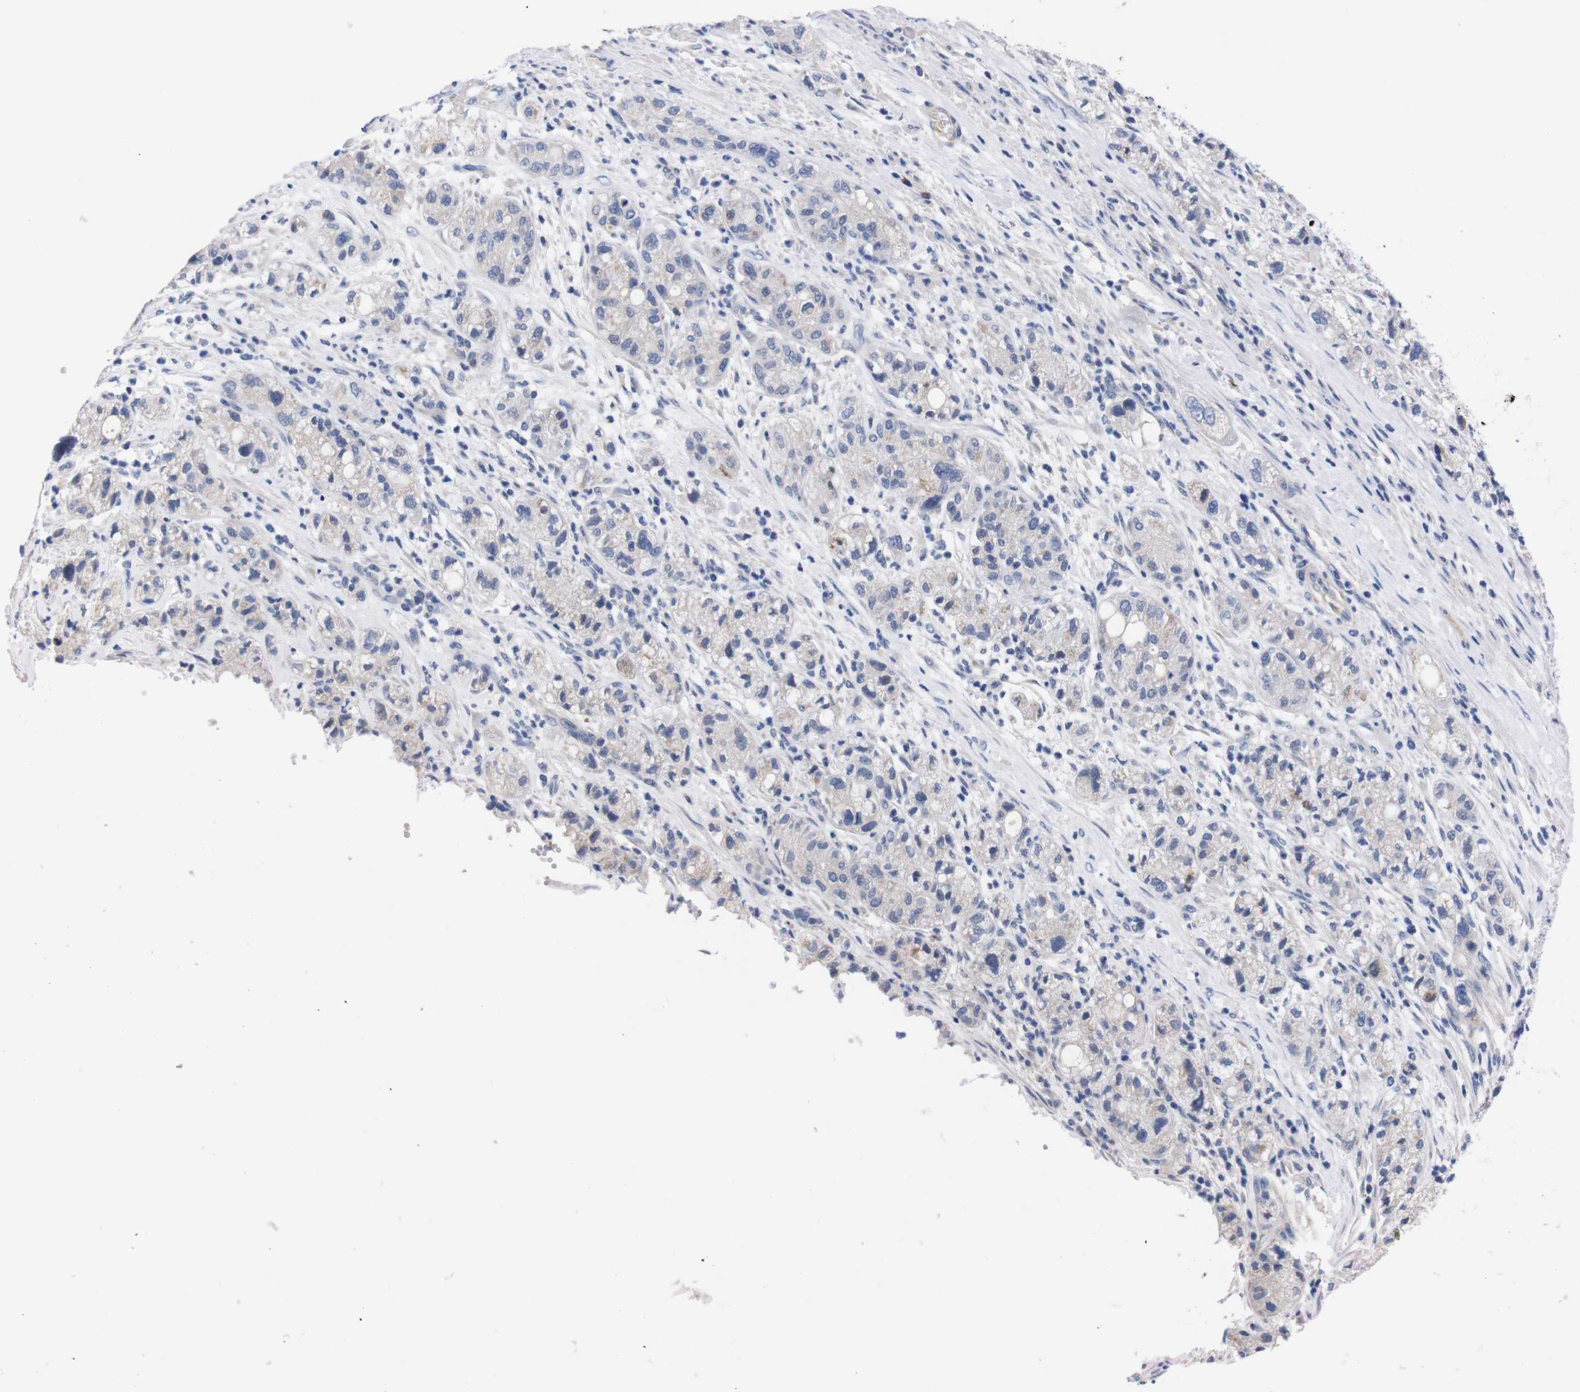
{"staining": {"intensity": "negative", "quantity": "none", "location": "none"}, "tissue": "pancreatic cancer", "cell_type": "Tumor cells", "image_type": "cancer", "snomed": [{"axis": "morphology", "description": "Adenocarcinoma, NOS"}, {"axis": "topography", "description": "Pancreas"}], "caption": "DAB immunohistochemical staining of human adenocarcinoma (pancreatic) demonstrates no significant positivity in tumor cells.", "gene": "FAM210A", "patient": {"sex": "female", "age": 78}}